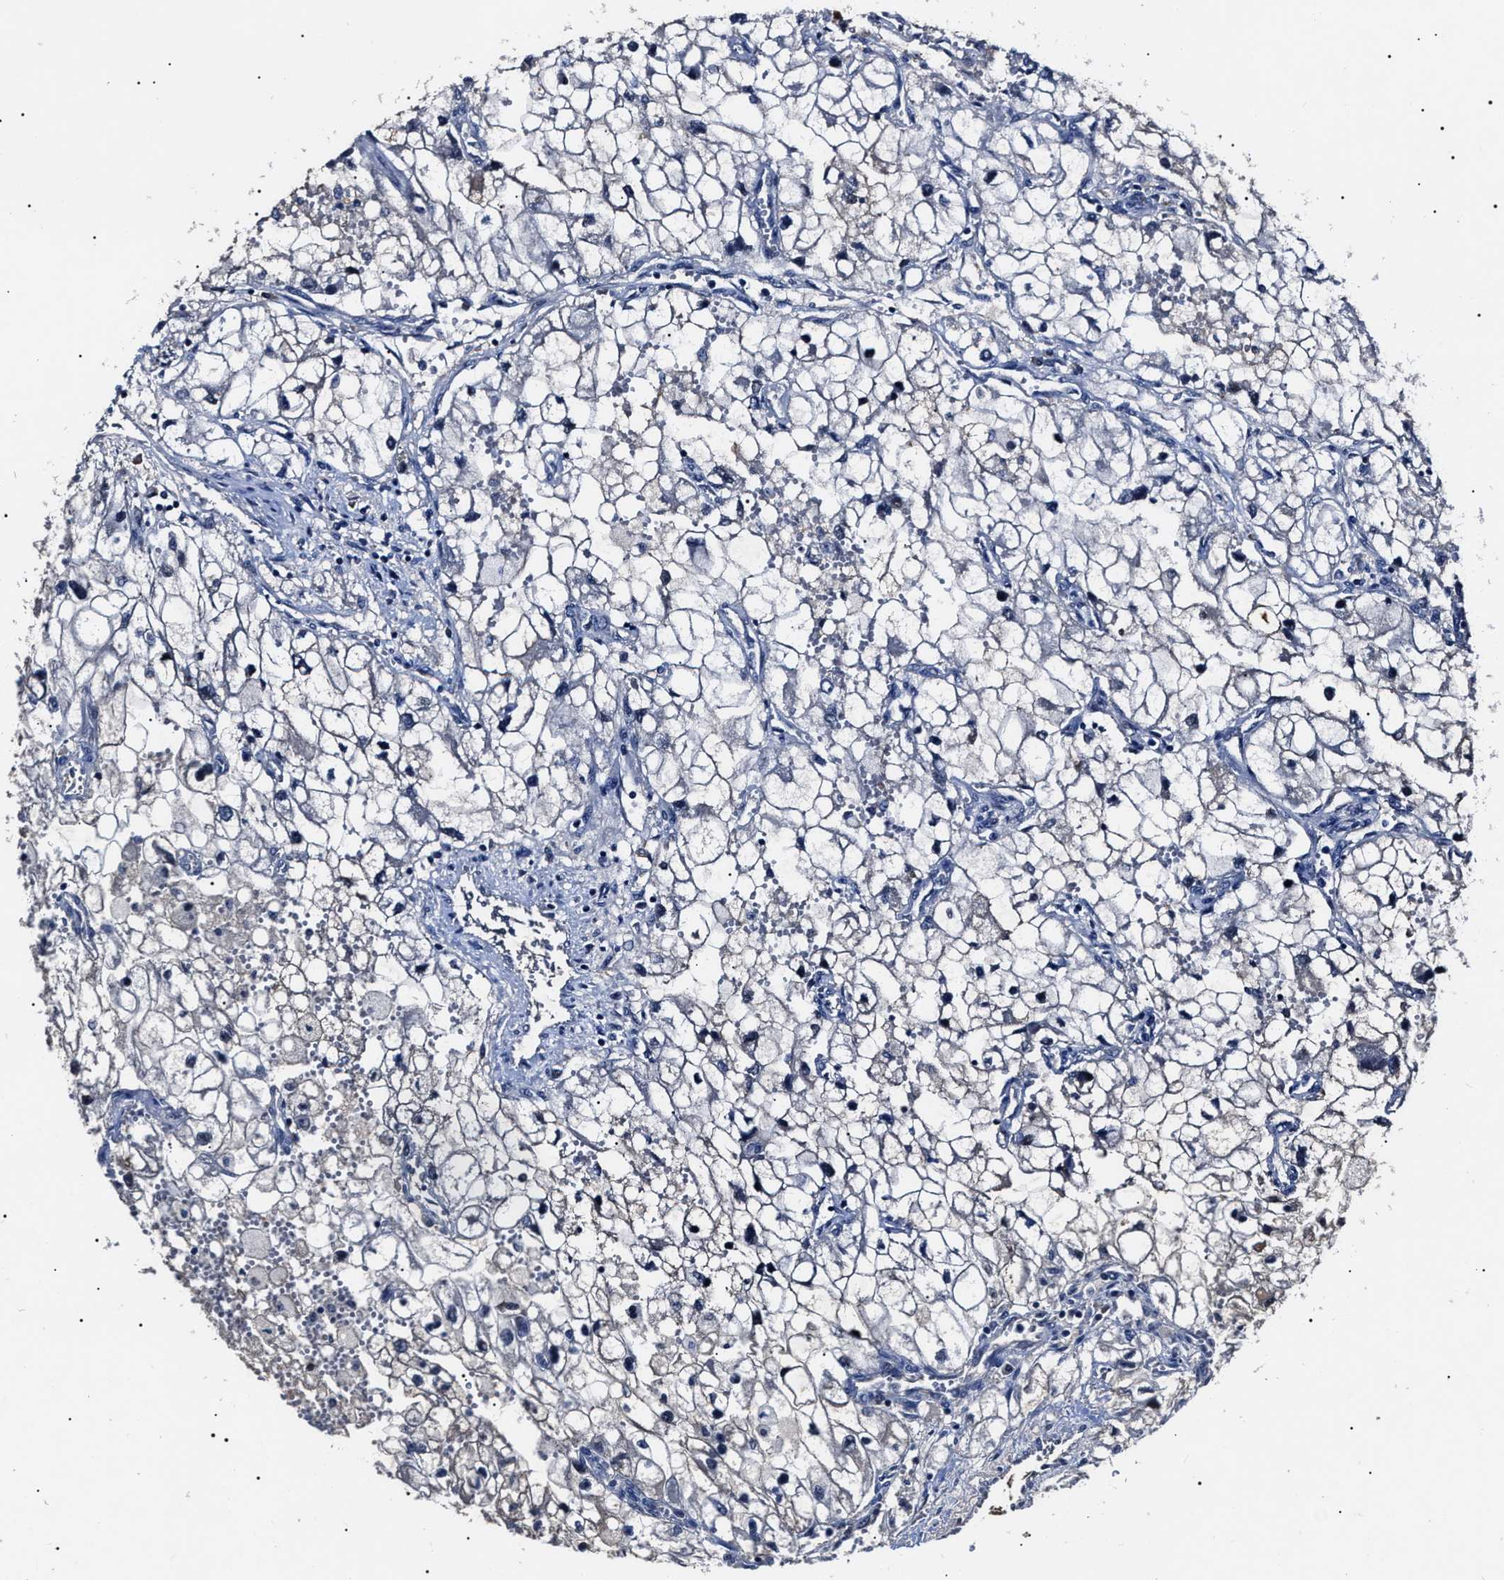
{"staining": {"intensity": "negative", "quantity": "none", "location": "none"}, "tissue": "renal cancer", "cell_type": "Tumor cells", "image_type": "cancer", "snomed": [{"axis": "morphology", "description": "Adenocarcinoma, NOS"}, {"axis": "topography", "description": "Kidney"}], "caption": "The histopathology image displays no significant positivity in tumor cells of renal cancer.", "gene": "IFT81", "patient": {"sex": "female", "age": 70}}